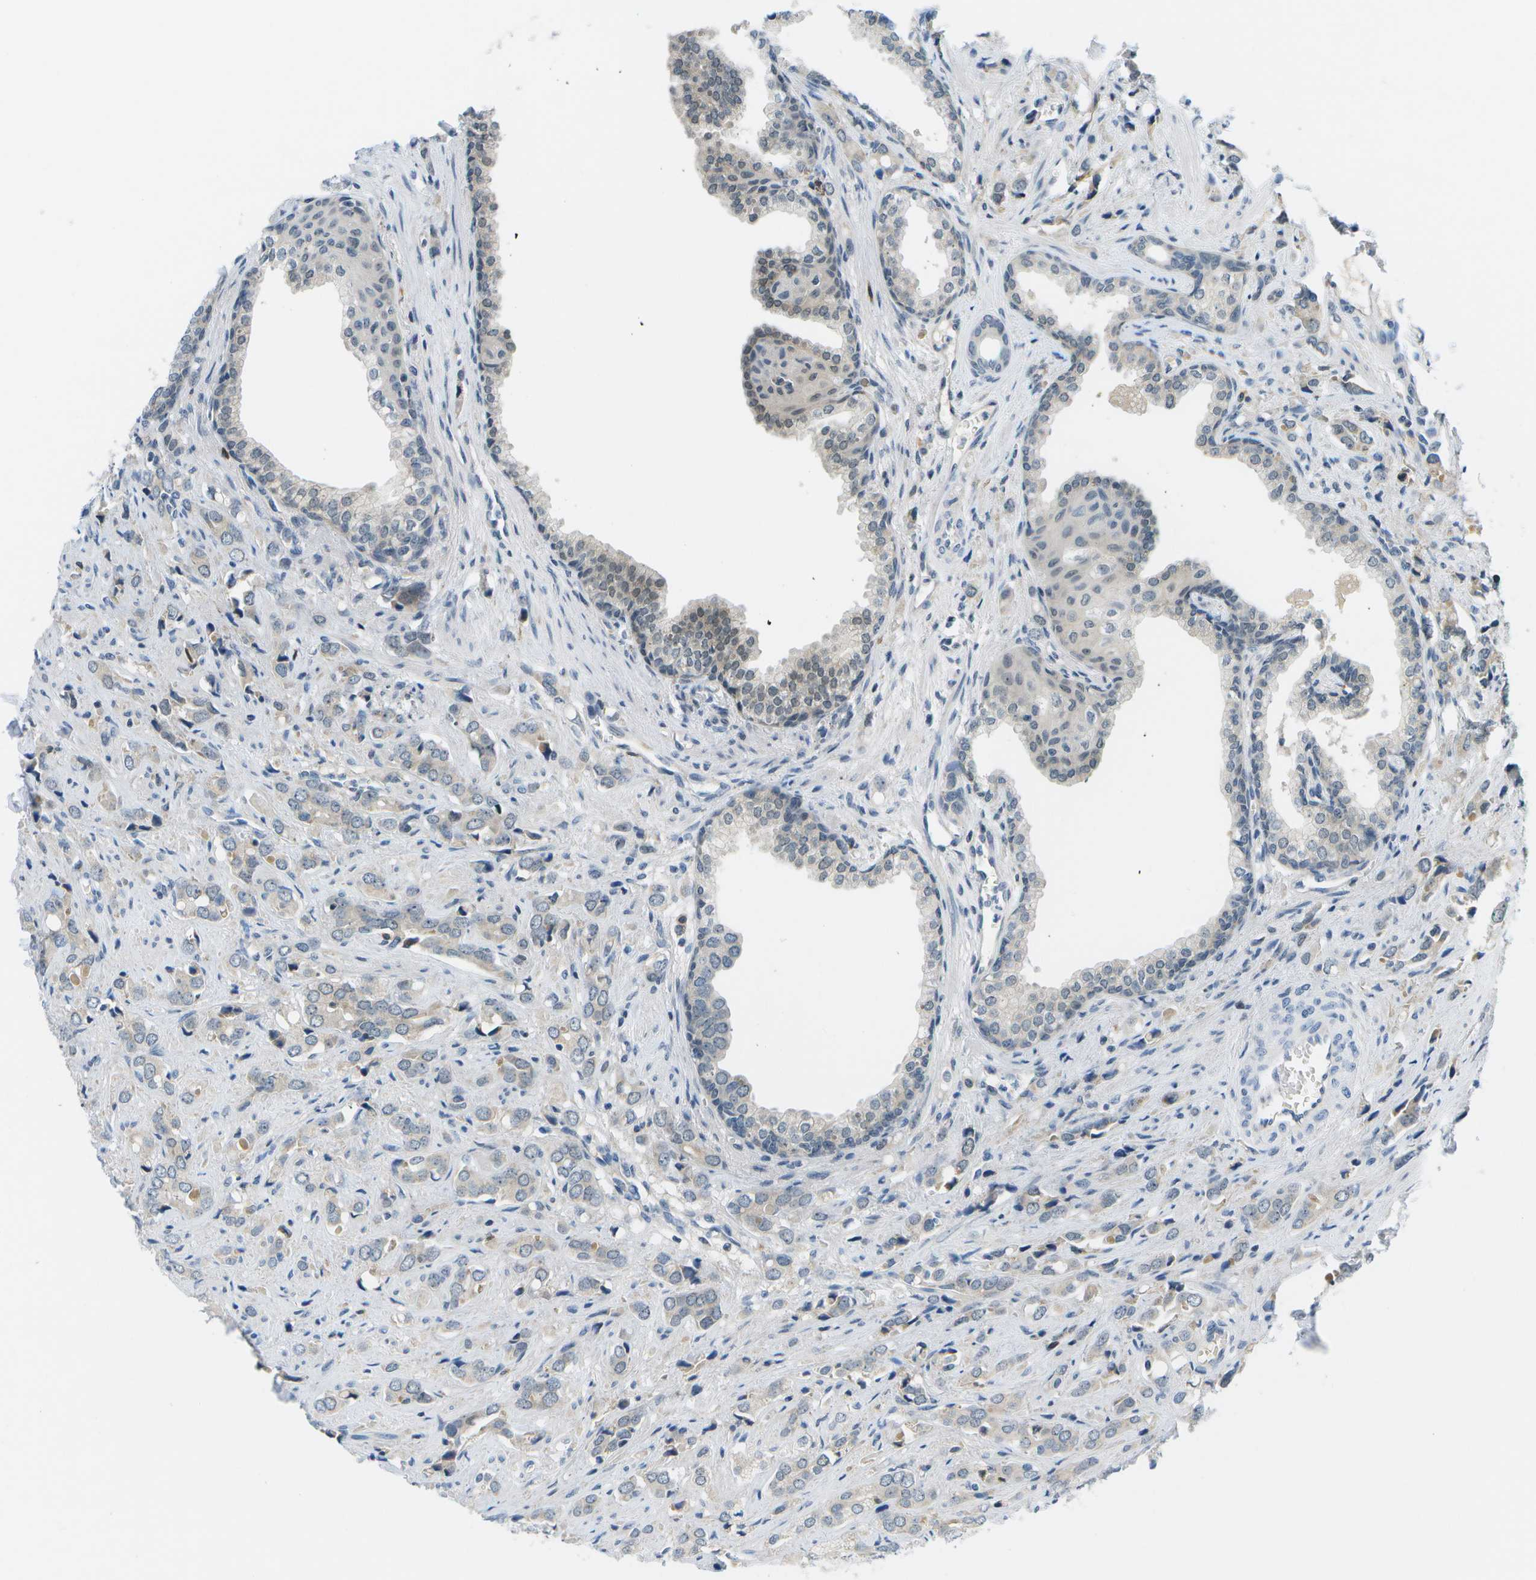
{"staining": {"intensity": "weak", "quantity": "<25%", "location": "cytoplasmic/membranous"}, "tissue": "prostate cancer", "cell_type": "Tumor cells", "image_type": "cancer", "snomed": [{"axis": "morphology", "description": "Adenocarcinoma, High grade"}, {"axis": "topography", "description": "Prostate"}], "caption": "Tumor cells show no significant protein positivity in prostate cancer (high-grade adenocarcinoma).", "gene": "PITHD1", "patient": {"sex": "male", "age": 52}}